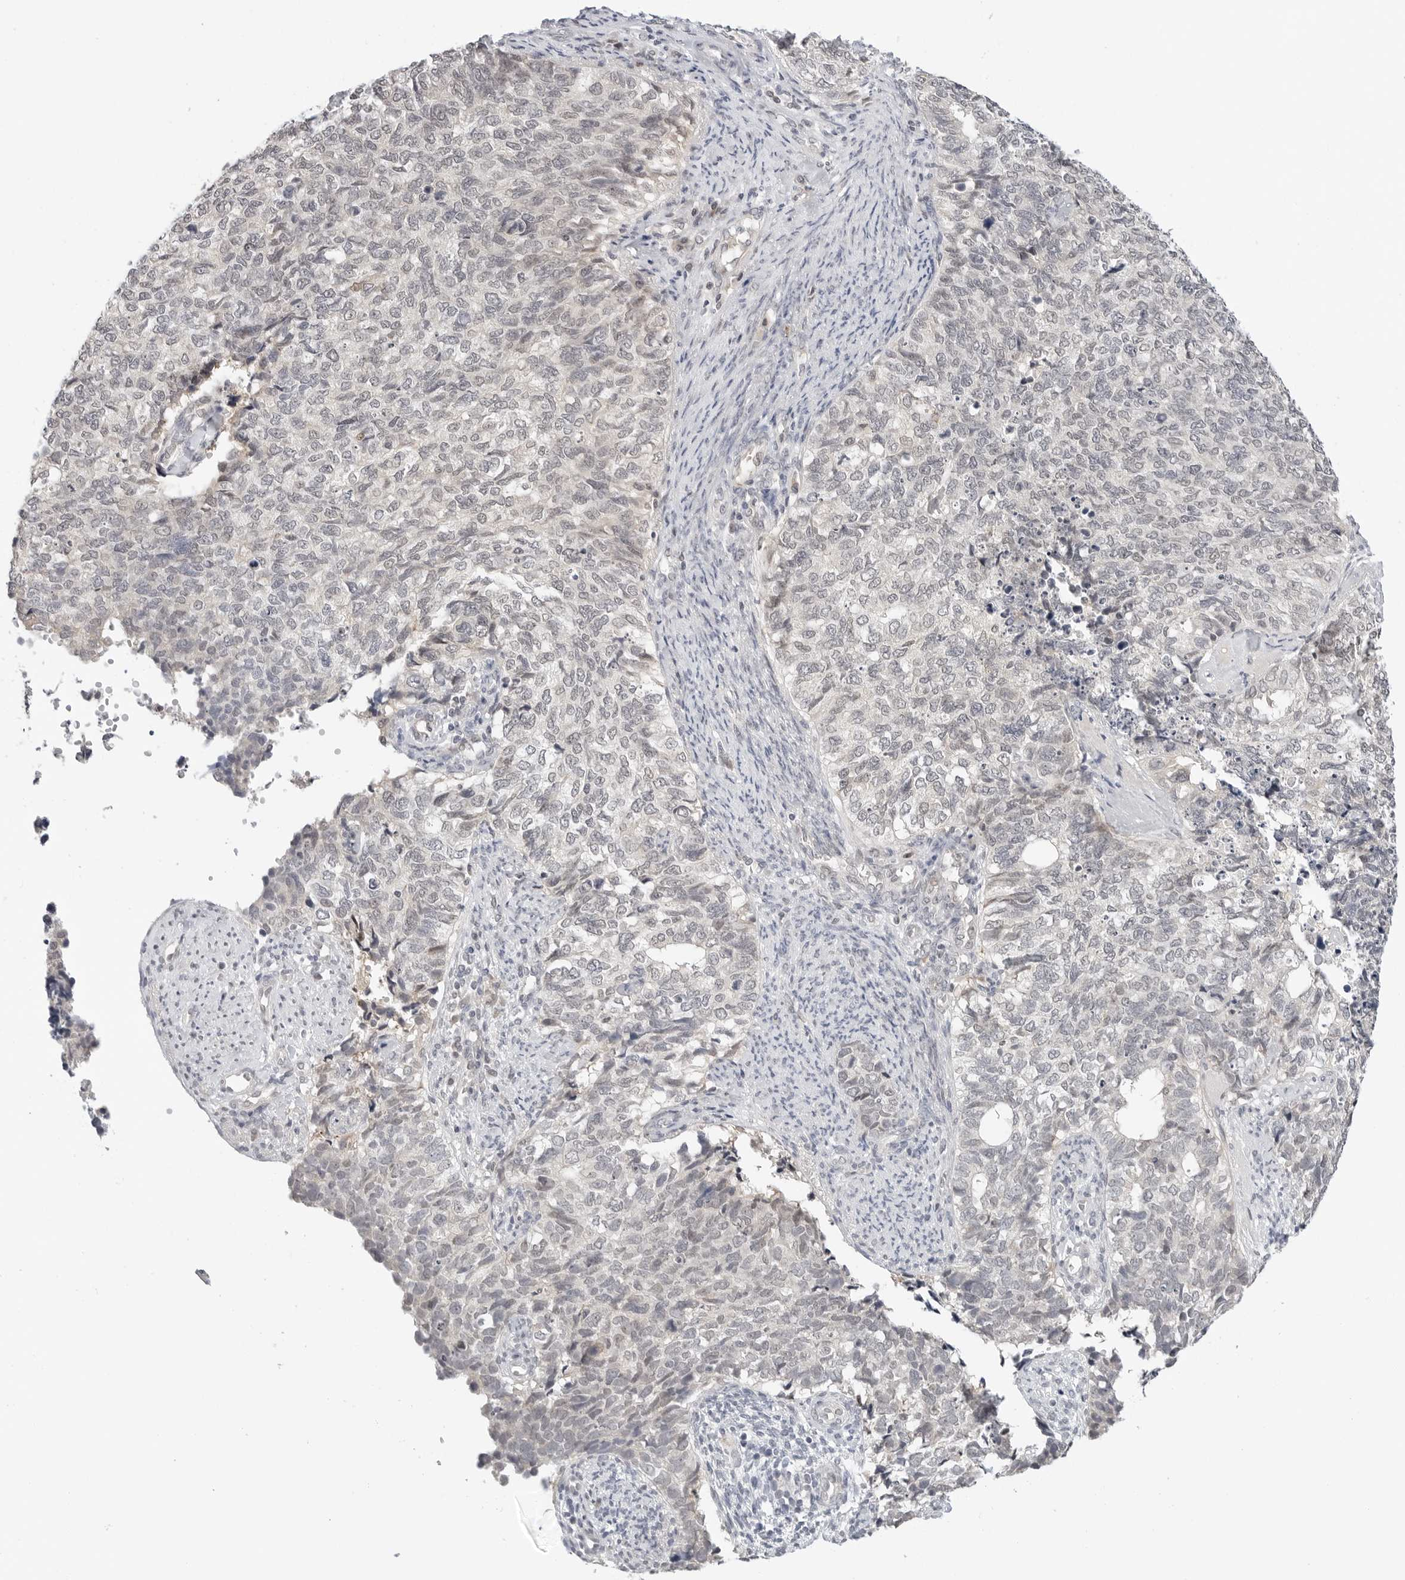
{"staining": {"intensity": "negative", "quantity": "none", "location": "none"}, "tissue": "cervical cancer", "cell_type": "Tumor cells", "image_type": "cancer", "snomed": [{"axis": "morphology", "description": "Squamous cell carcinoma, NOS"}, {"axis": "topography", "description": "Cervix"}], "caption": "This is an IHC histopathology image of cervical squamous cell carcinoma. There is no staining in tumor cells.", "gene": "TSEN2", "patient": {"sex": "female", "age": 63}}